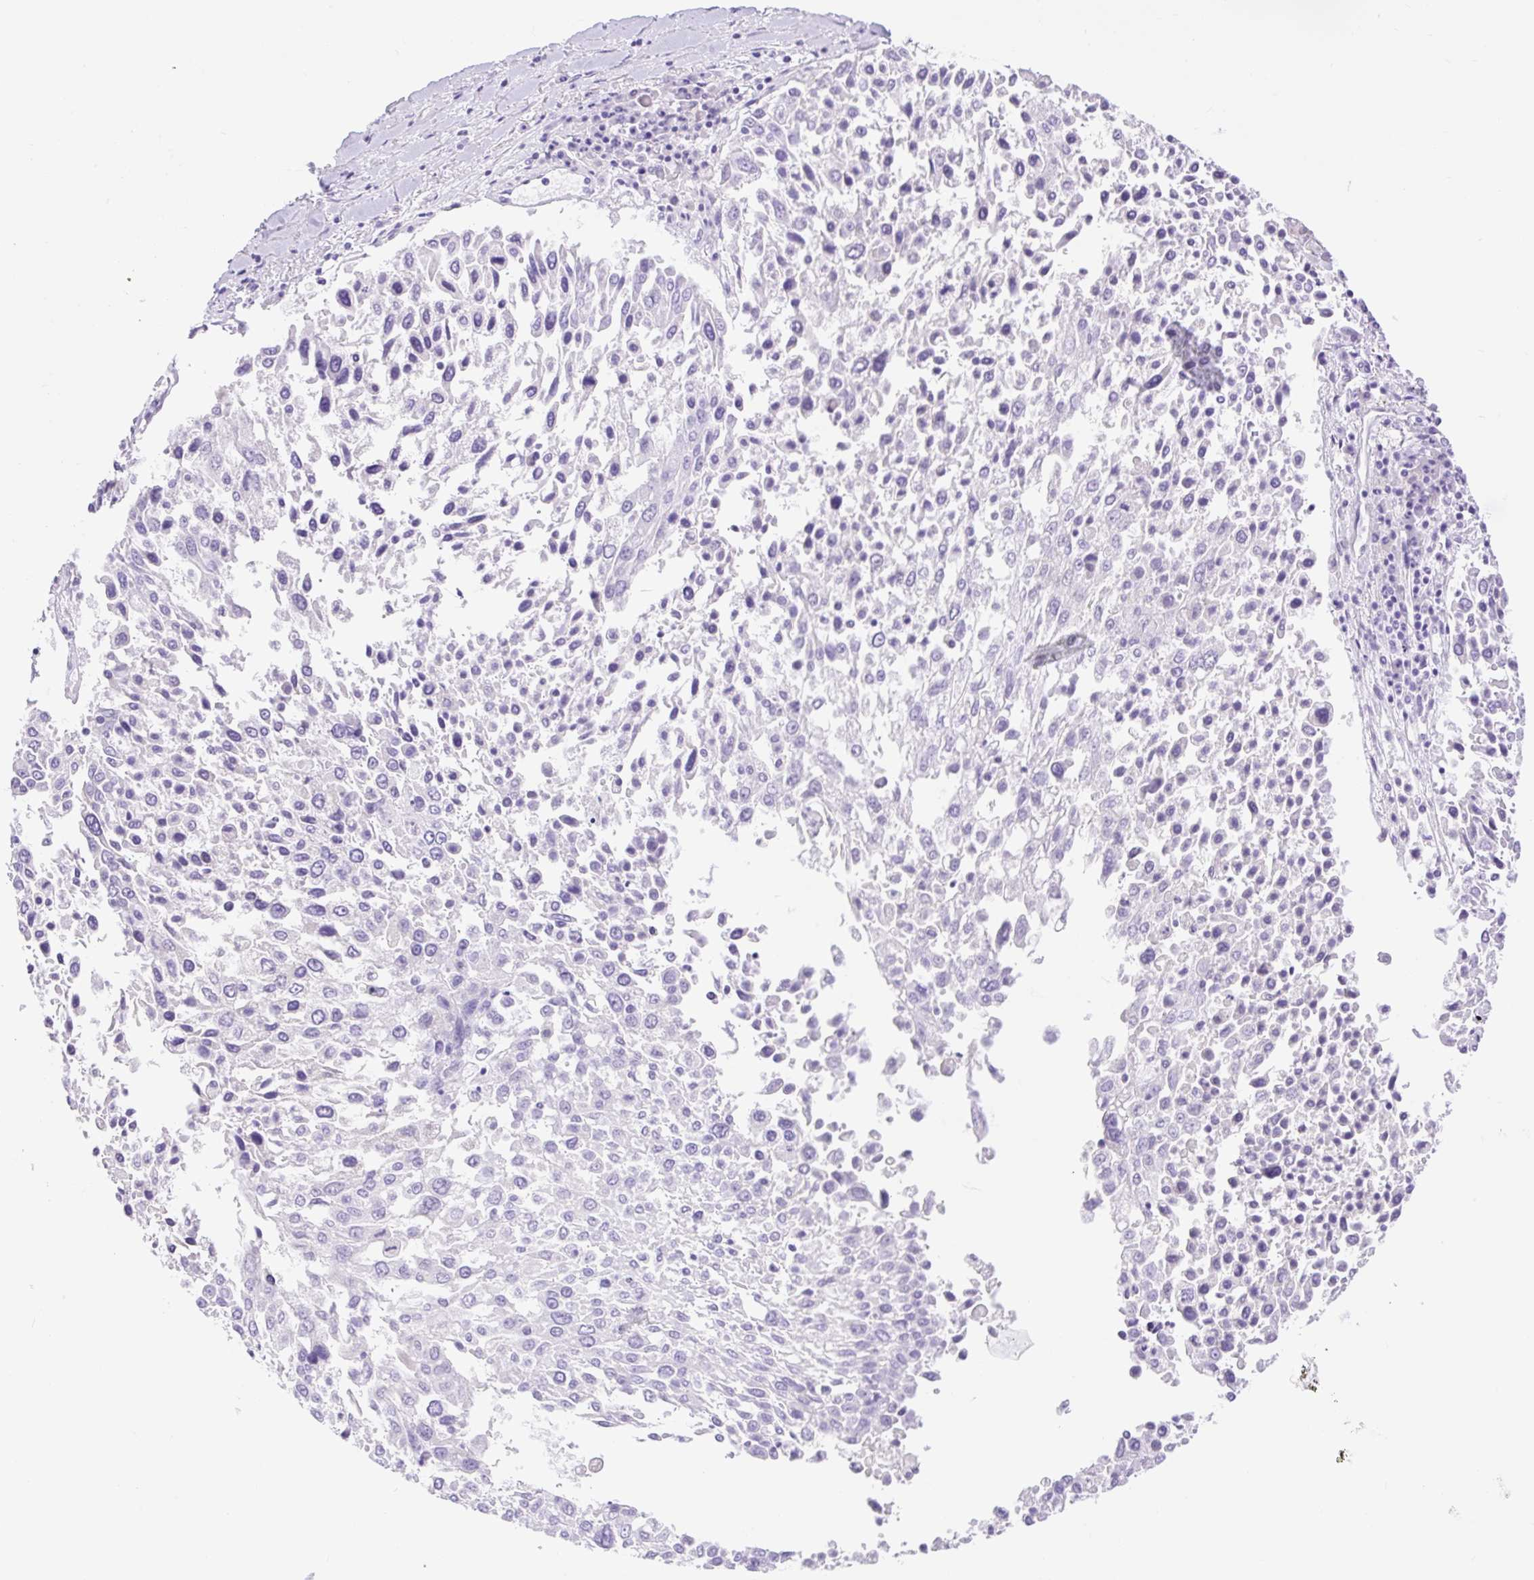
{"staining": {"intensity": "negative", "quantity": "none", "location": "none"}, "tissue": "lung cancer", "cell_type": "Tumor cells", "image_type": "cancer", "snomed": [{"axis": "morphology", "description": "Squamous cell carcinoma, NOS"}, {"axis": "topography", "description": "Lung"}], "caption": "Tumor cells show no significant protein expression in lung cancer.", "gene": "SLC25A40", "patient": {"sex": "male", "age": 65}}